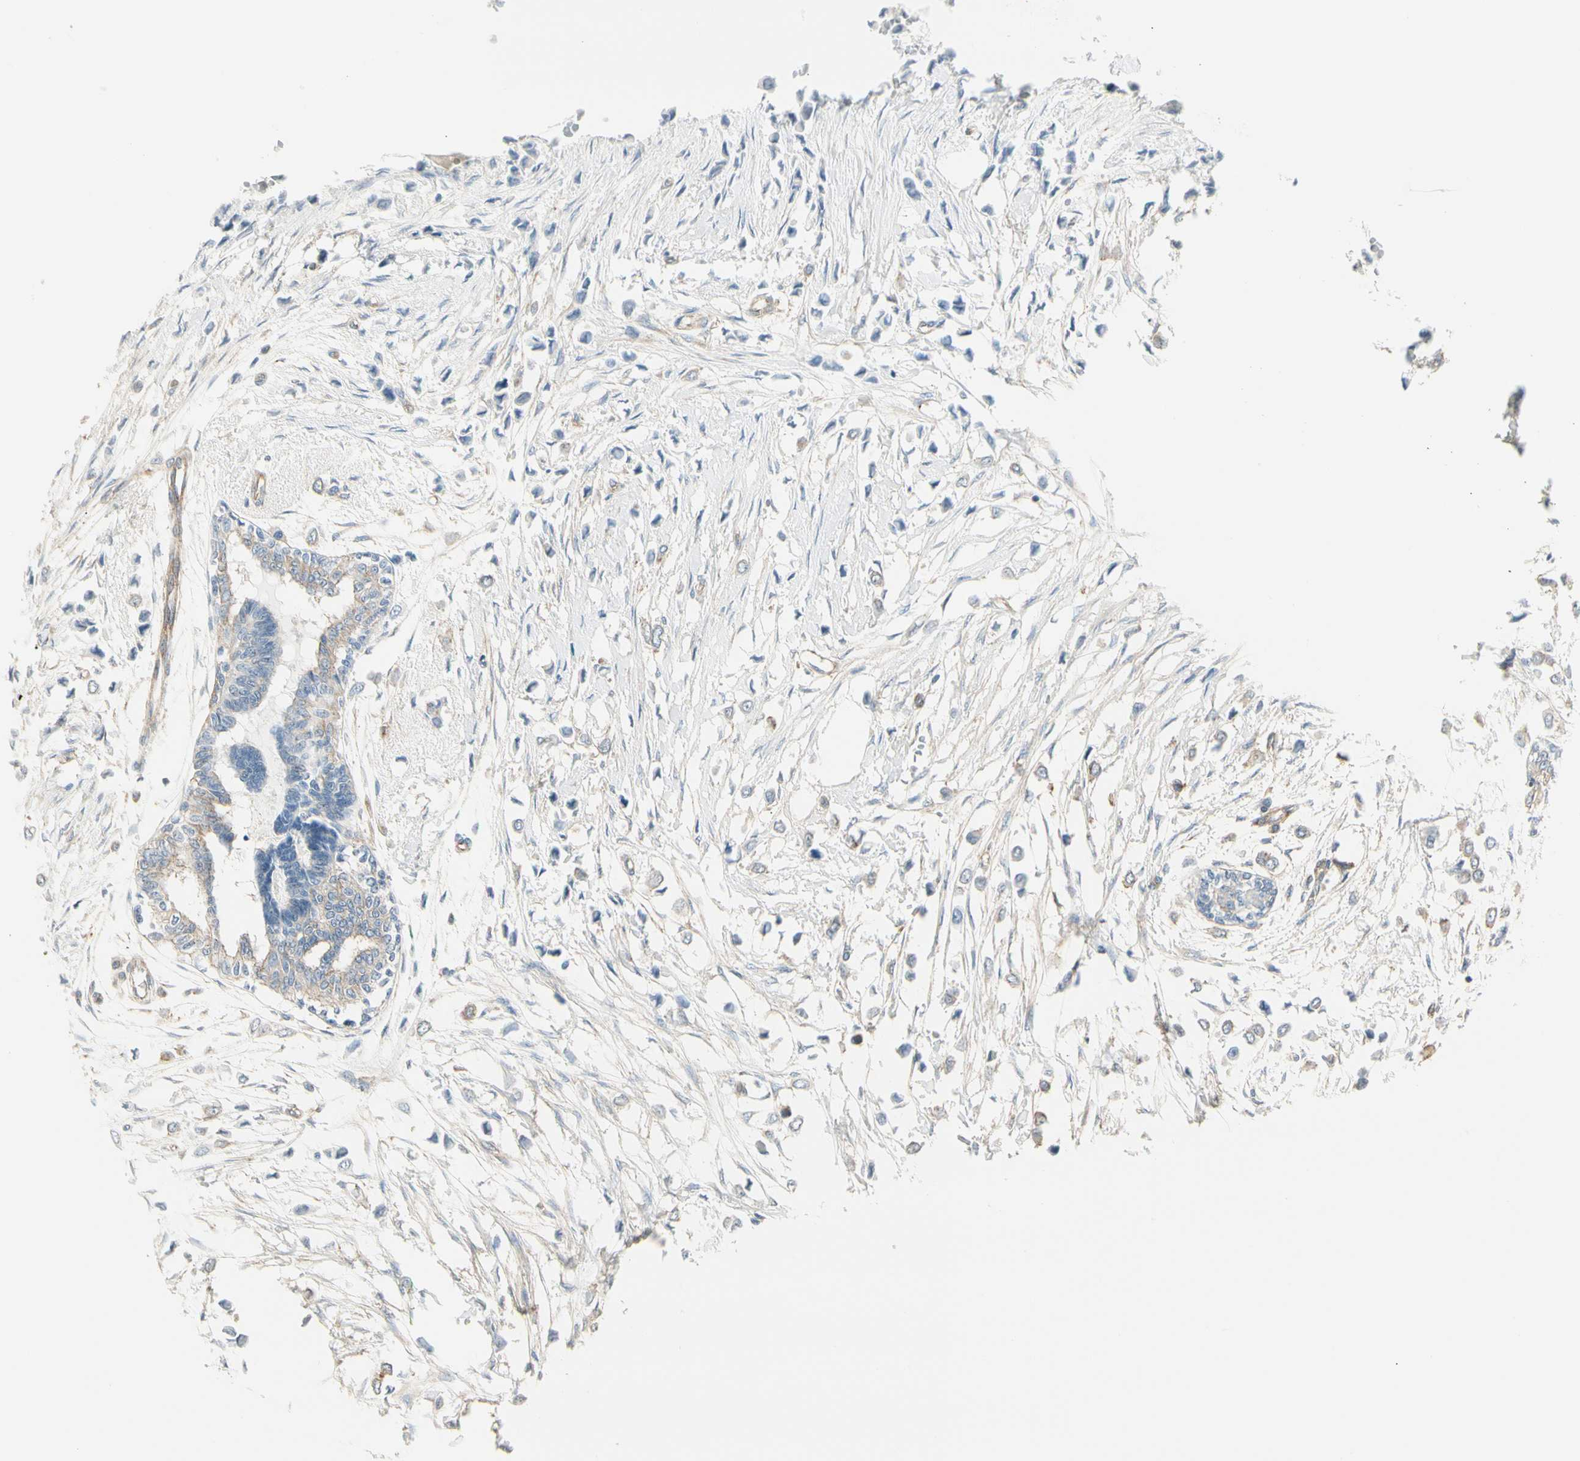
{"staining": {"intensity": "negative", "quantity": "none", "location": "none"}, "tissue": "breast cancer", "cell_type": "Tumor cells", "image_type": "cancer", "snomed": [{"axis": "morphology", "description": "Lobular carcinoma"}, {"axis": "topography", "description": "Breast"}], "caption": "This is an immunohistochemistry photomicrograph of human breast cancer (lobular carcinoma). There is no positivity in tumor cells.", "gene": "AGFG1", "patient": {"sex": "female", "age": 51}}